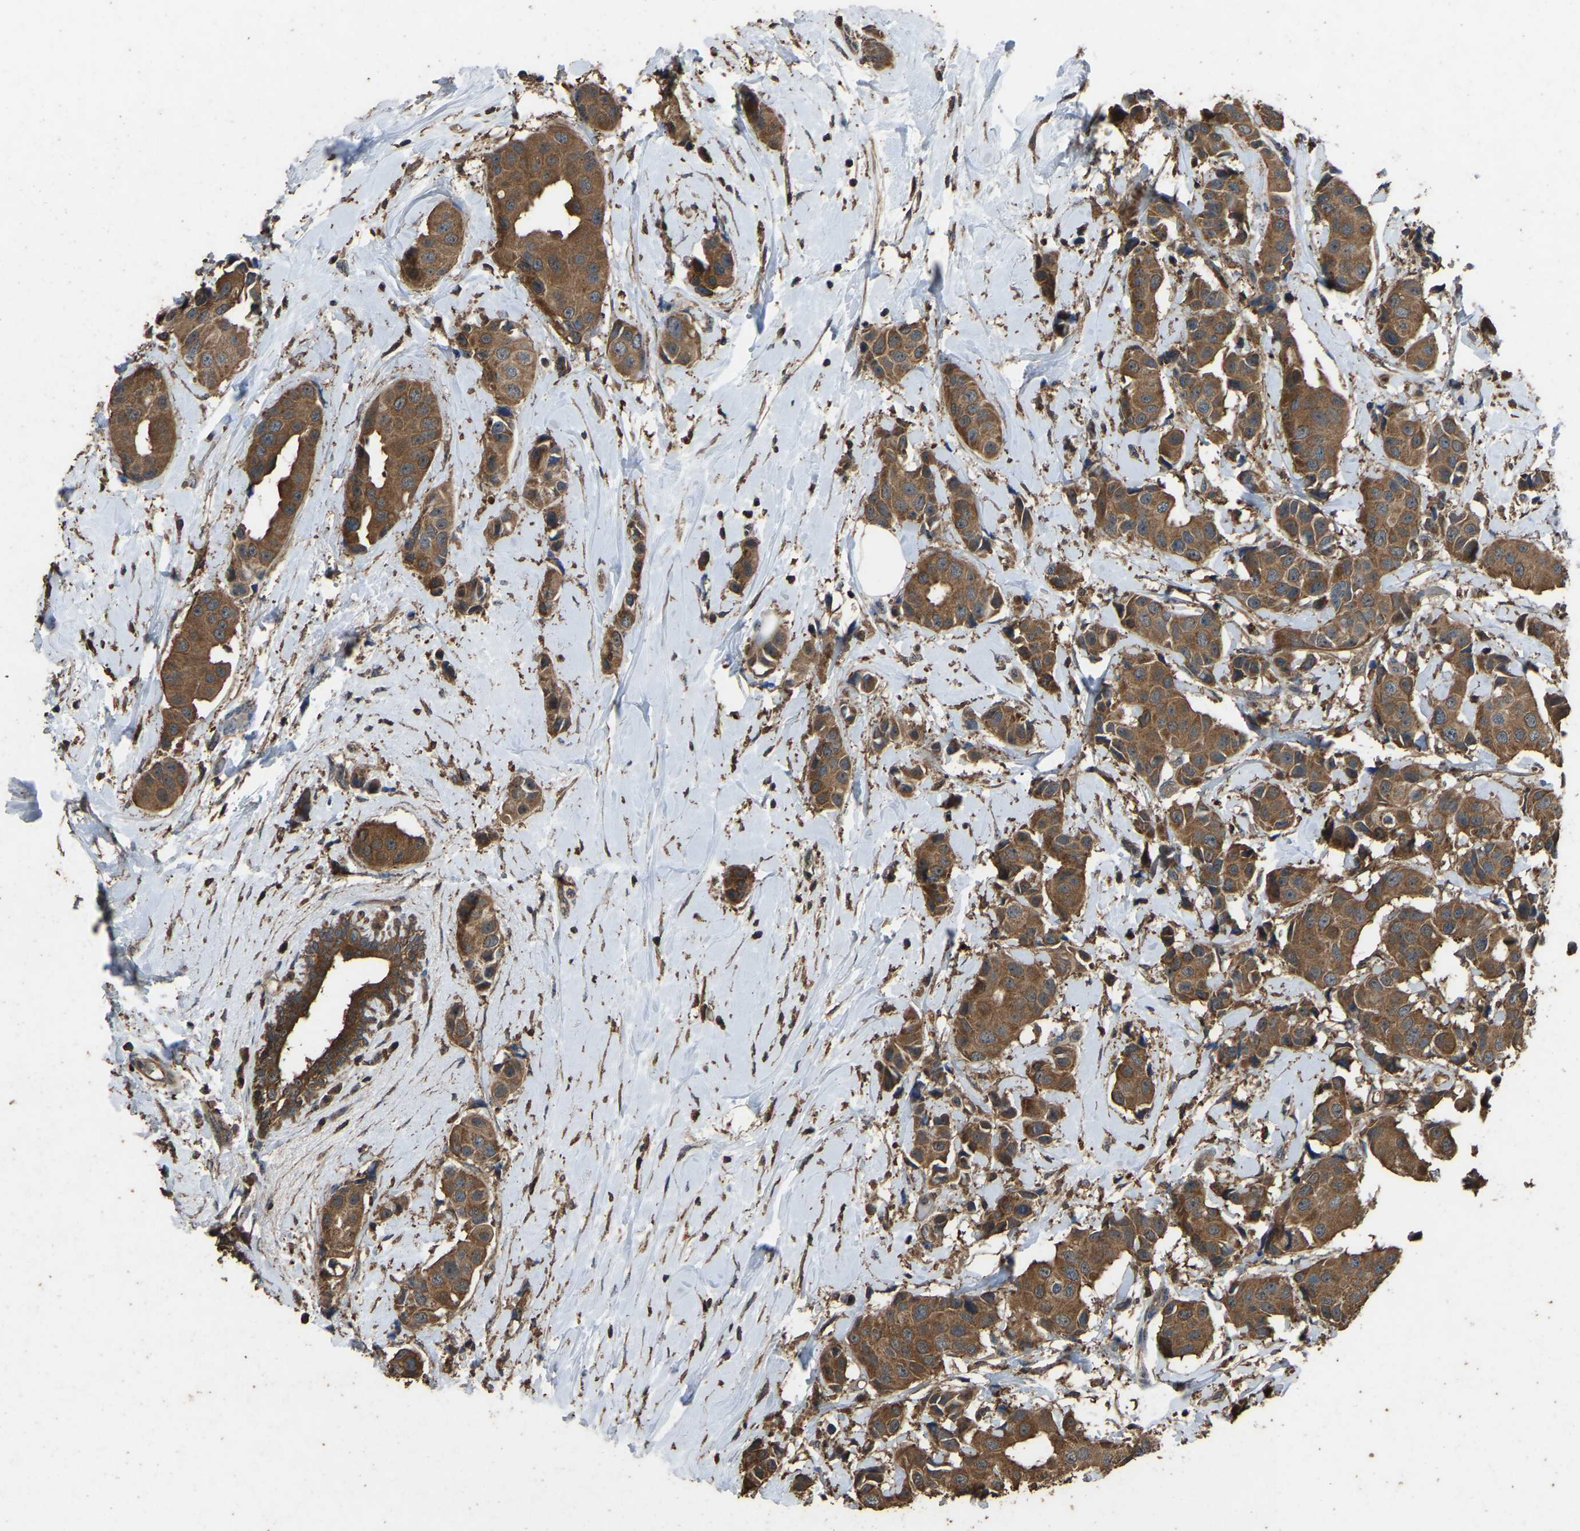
{"staining": {"intensity": "moderate", "quantity": ">75%", "location": "cytoplasmic/membranous"}, "tissue": "breast cancer", "cell_type": "Tumor cells", "image_type": "cancer", "snomed": [{"axis": "morphology", "description": "Normal tissue, NOS"}, {"axis": "morphology", "description": "Duct carcinoma"}, {"axis": "topography", "description": "Breast"}], "caption": "This is an image of immunohistochemistry staining of breast cancer (infiltrating ductal carcinoma), which shows moderate positivity in the cytoplasmic/membranous of tumor cells.", "gene": "FHIT", "patient": {"sex": "female", "age": 39}}